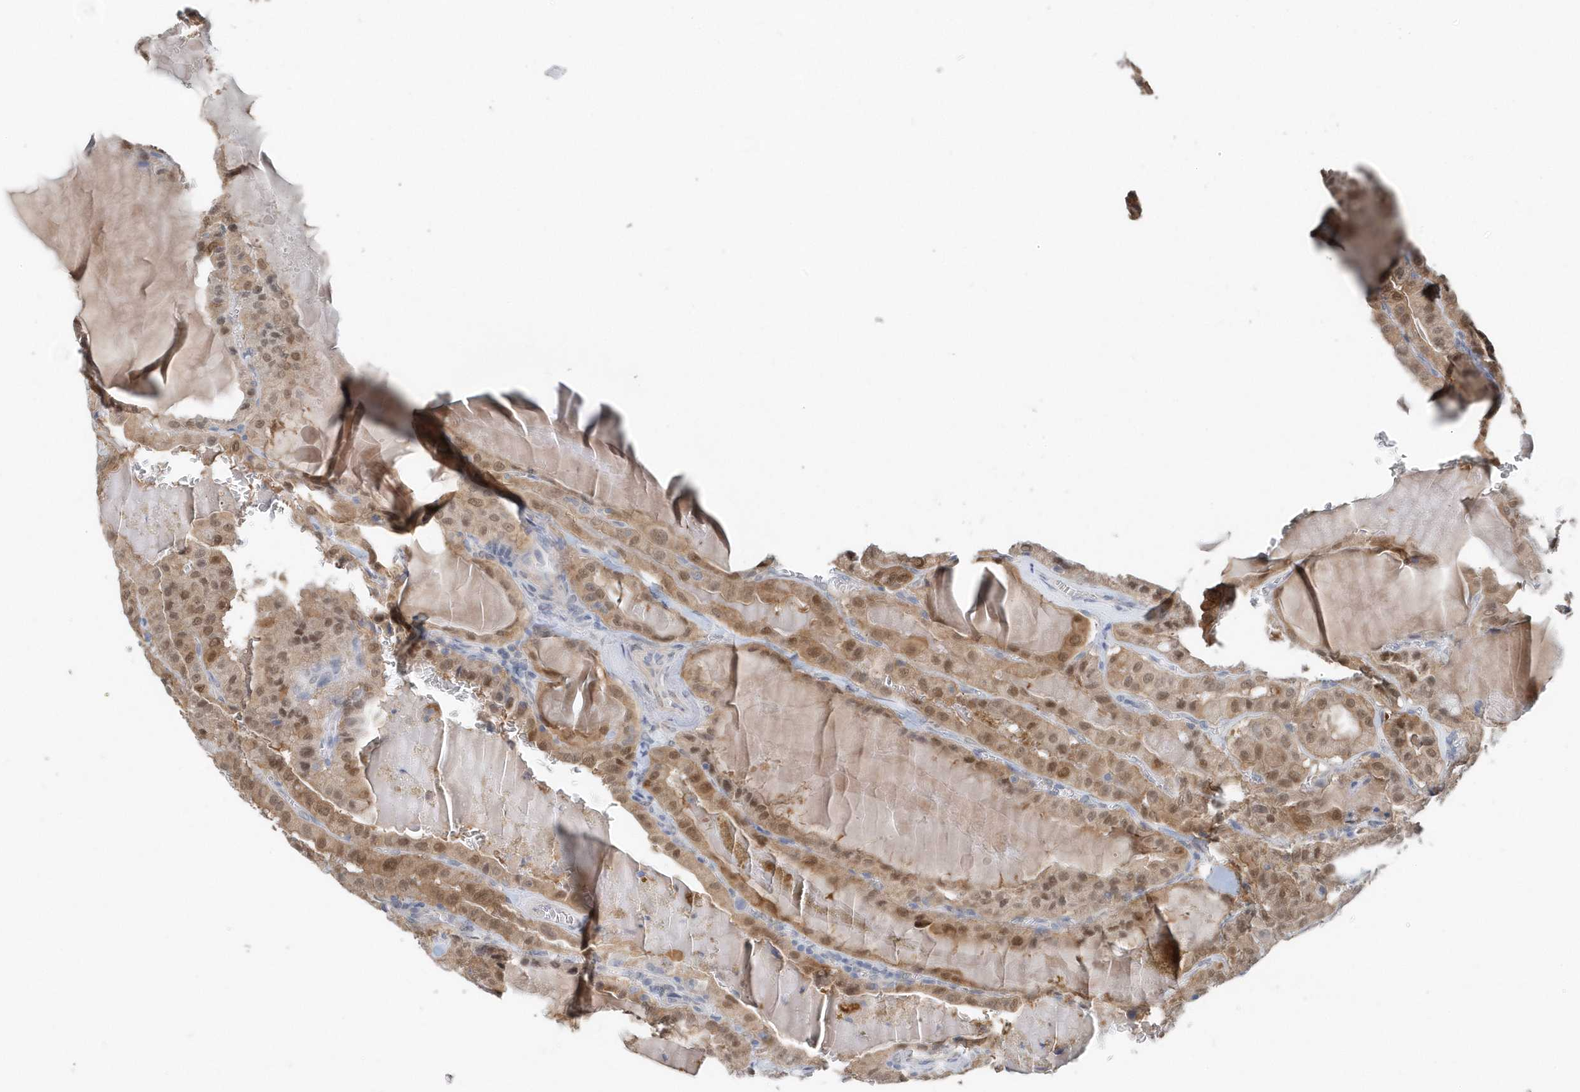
{"staining": {"intensity": "moderate", "quantity": ">75%", "location": "nuclear"}, "tissue": "thyroid cancer", "cell_type": "Tumor cells", "image_type": "cancer", "snomed": [{"axis": "morphology", "description": "Papillary adenocarcinoma, NOS"}, {"axis": "topography", "description": "Thyroid gland"}], "caption": "Human papillary adenocarcinoma (thyroid) stained with a protein marker shows moderate staining in tumor cells.", "gene": "PFN2", "patient": {"sex": "male", "age": 52}}